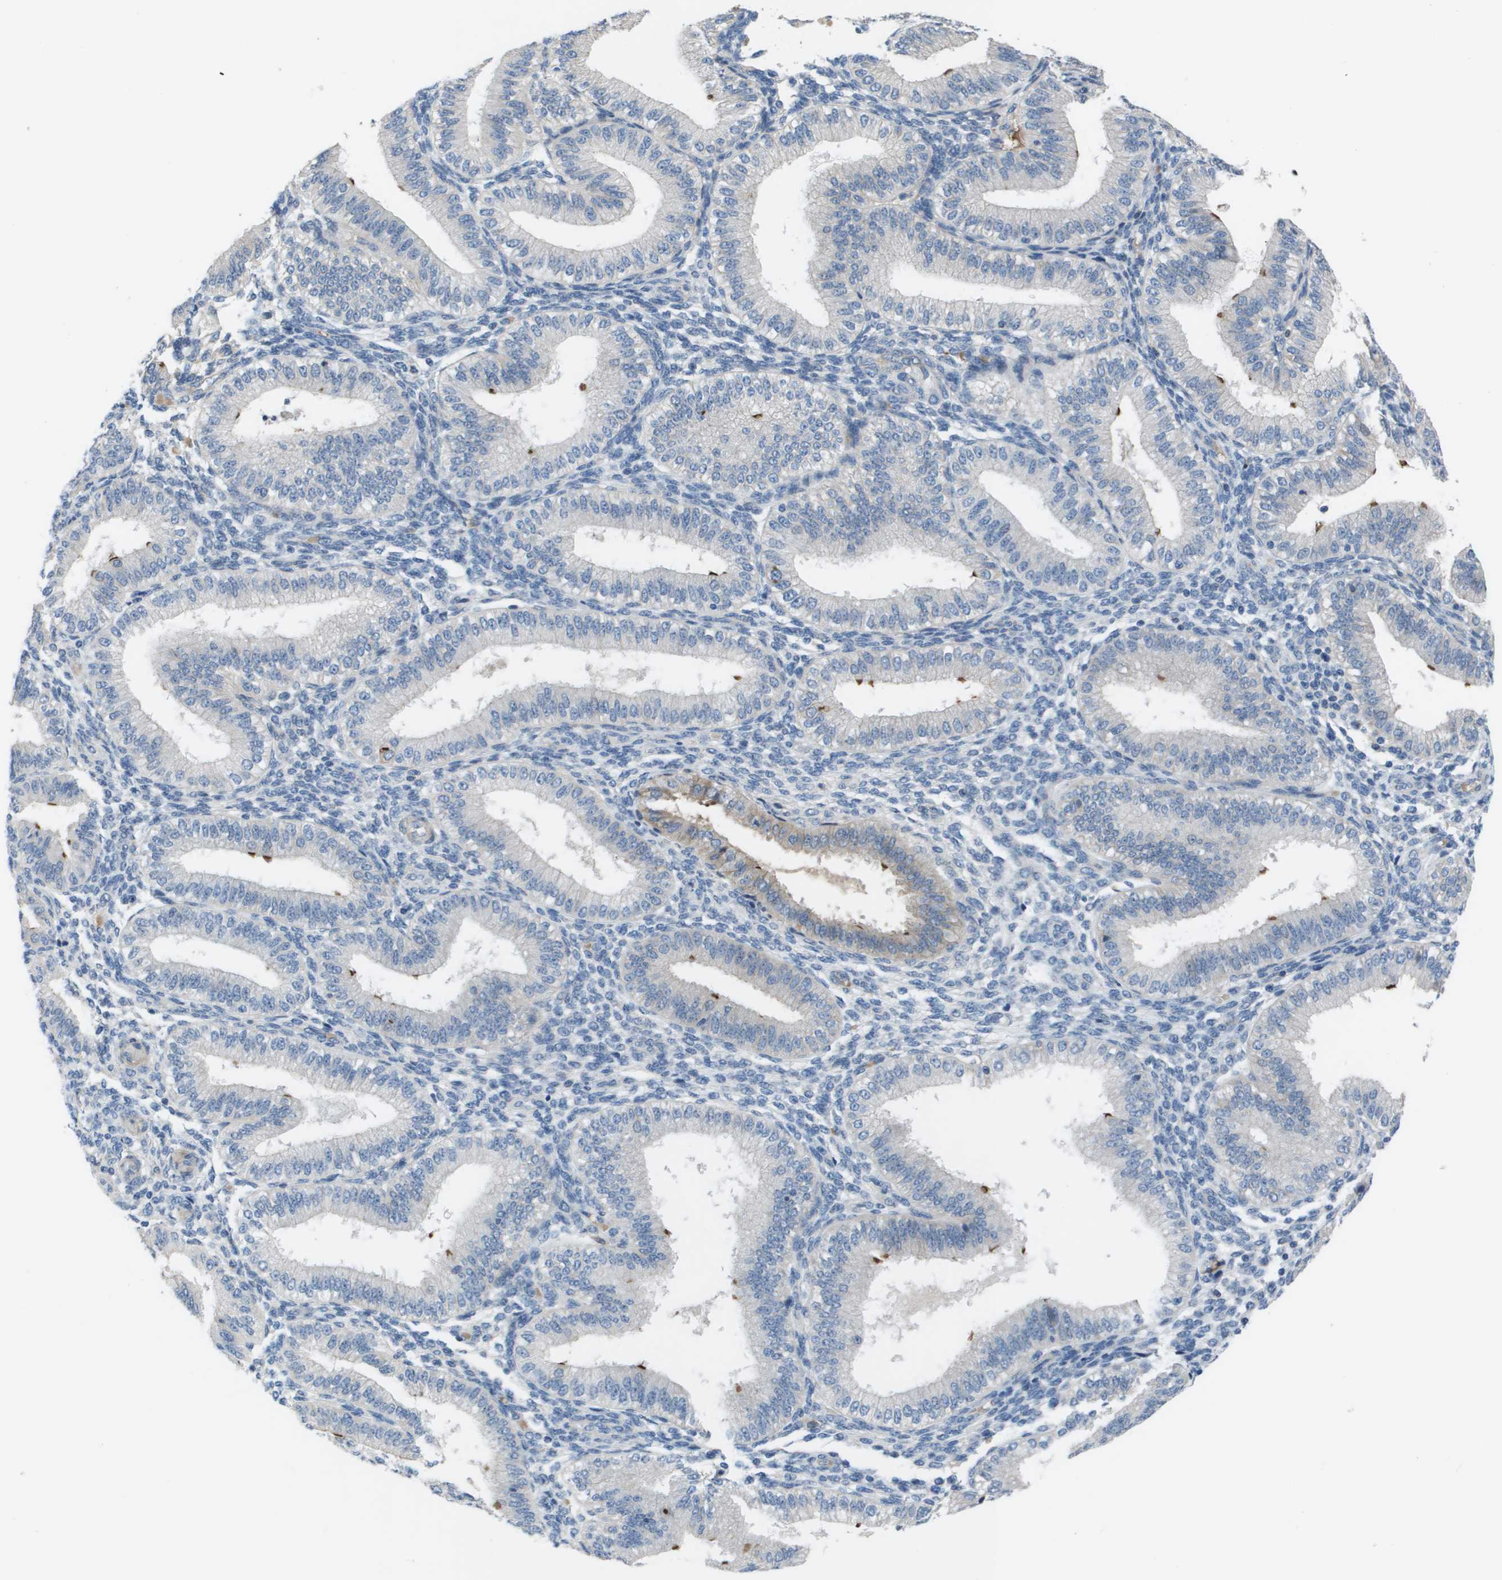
{"staining": {"intensity": "negative", "quantity": "none", "location": "none"}, "tissue": "endometrium", "cell_type": "Cells in endometrial stroma", "image_type": "normal", "snomed": [{"axis": "morphology", "description": "Normal tissue, NOS"}, {"axis": "topography", "description": "Endometrium"}], "caption": "Cells in endometrial stroma are negative for brown protein staining in benign endometrium. (Stains: DAB immunohistochemistry with hematoxylin counter stain, Microscopy: brightfield microscopy at high magnification).", "gene": "NCS1", "patient": {"sex": "female", "age": 39}}